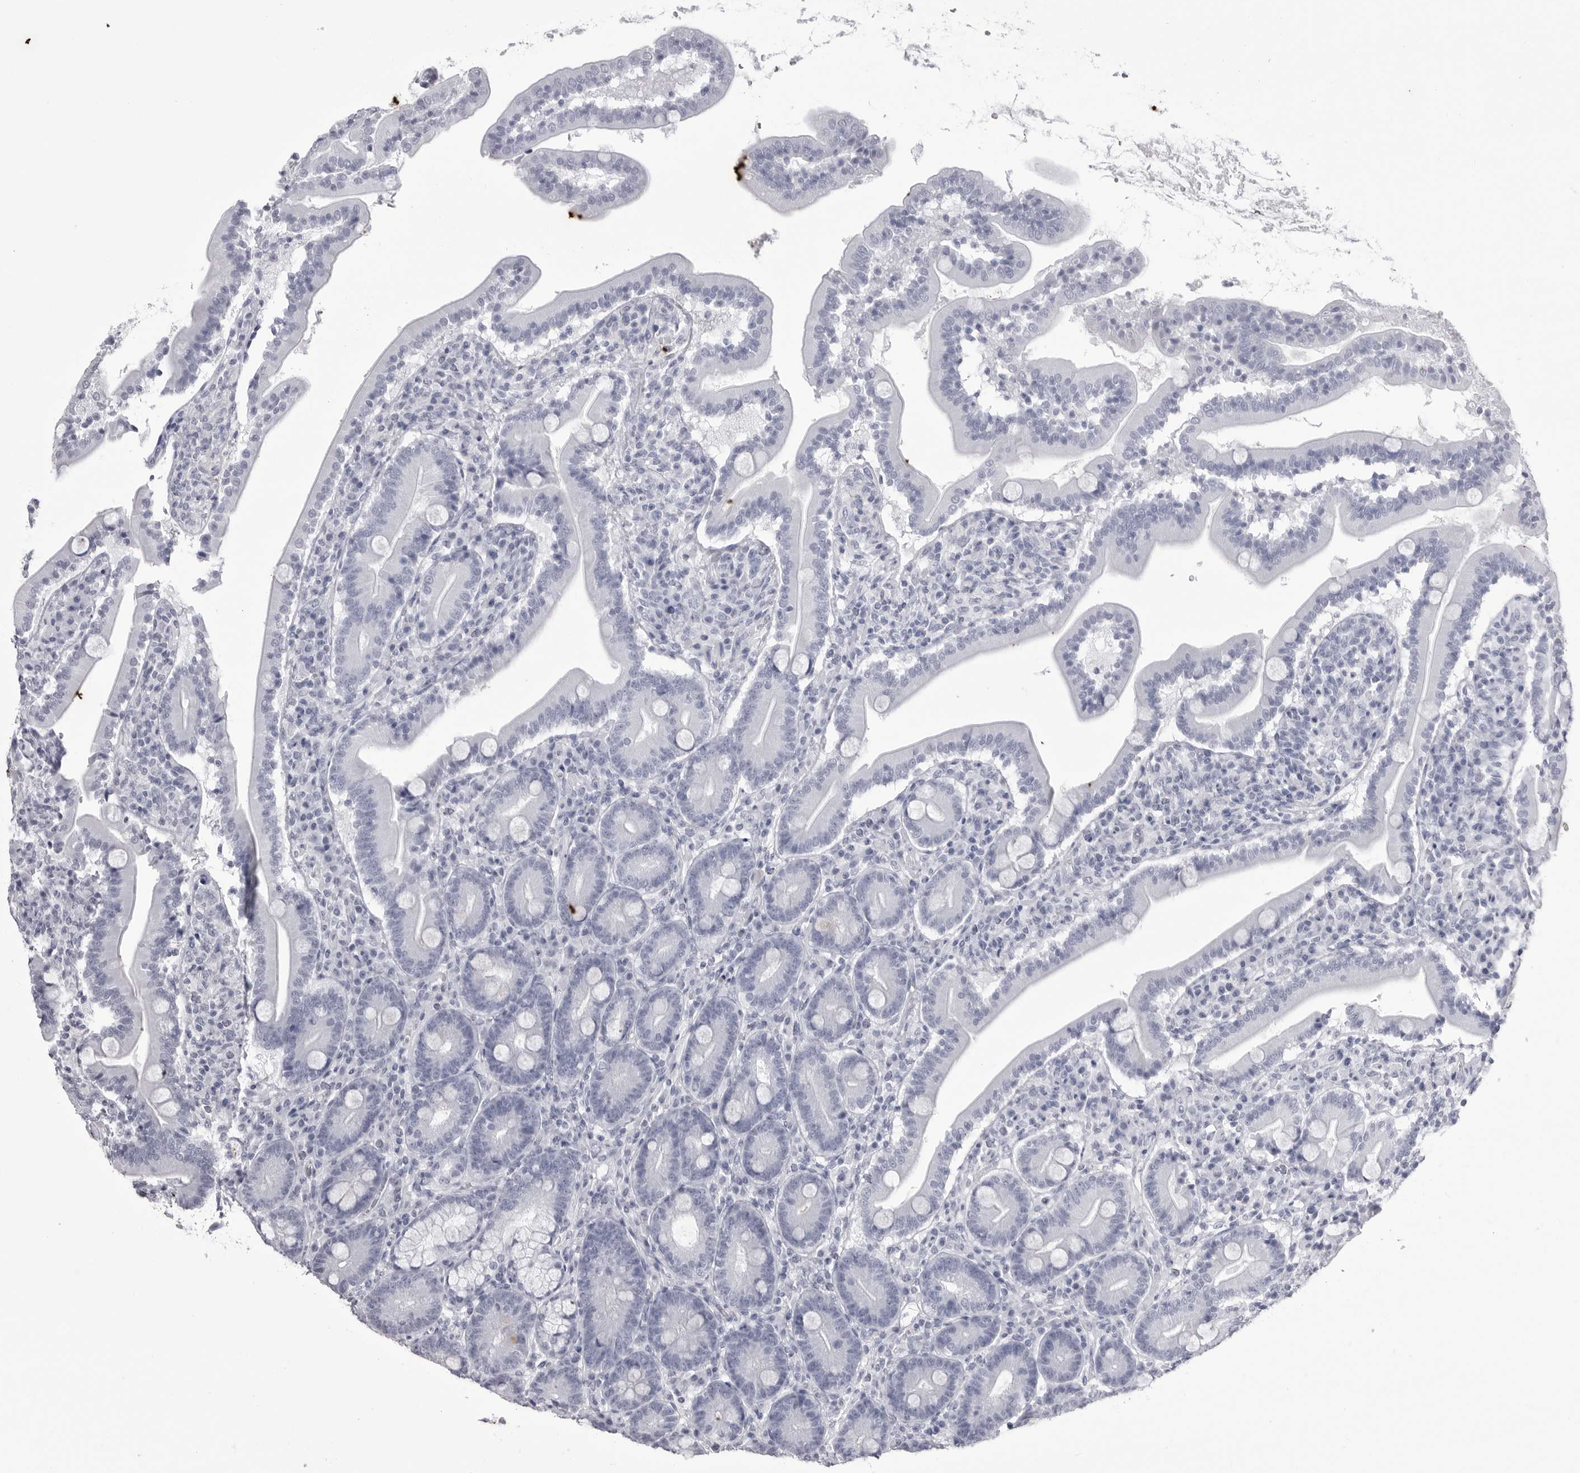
{"staining": {"intensity": "negative", "quantity": "none", "location": "none"}, "tissue": "duodenum", "cell_type": "Glandular cells", "image_type": "normal", "snomed": [{"axis": "morphology", "description": "Normal tissue, NOS"}, {"axis": "topography", "description": "Duodenum"}], "caption": "This is an immunohistochemistry micrograph of benign duodenum. There is no positivity in glandular cells.", "gene": "COL26A1", "patient": {"sex": "male", "age": 35}}